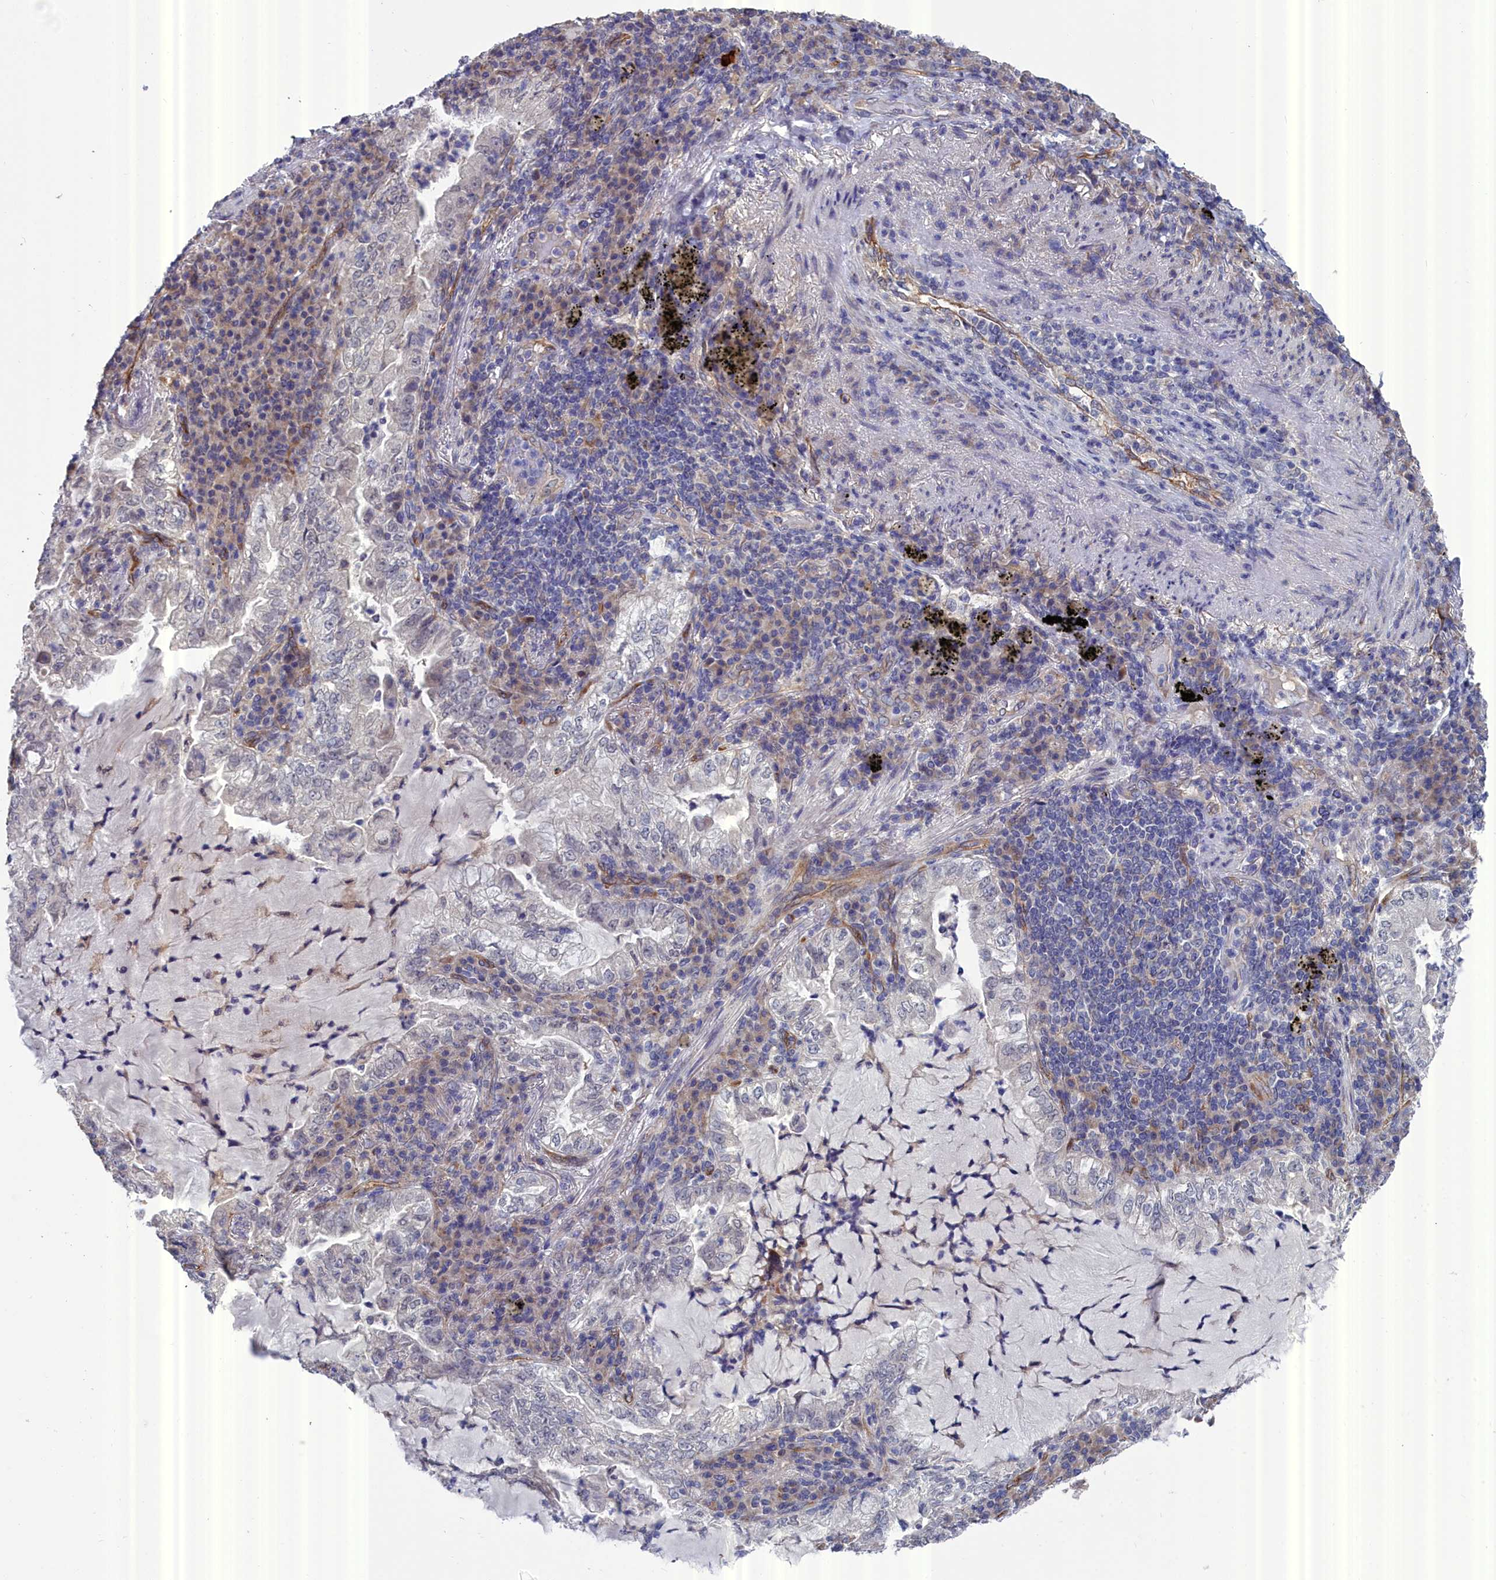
{"staining": {"intensity": "negative", "quantity": "none", "location": "none"}, "tissue": "lung cancer", "cell_type": "Tumor cells", "image_type": "cancer", "snomed": [{"axis": "morphology", "description": "Adenocarcinoma, NOS"}, {"axis": "topography", "description": "Lung"}], "caption": "An immunohistochemistry (IHC) photomicrograph of lung adenocarcinoma is shown. There is no staining in tumor cells of lung adenocarcinoma.", "gene": "RDX", "patient": {"sex": "female", "age": 73}}